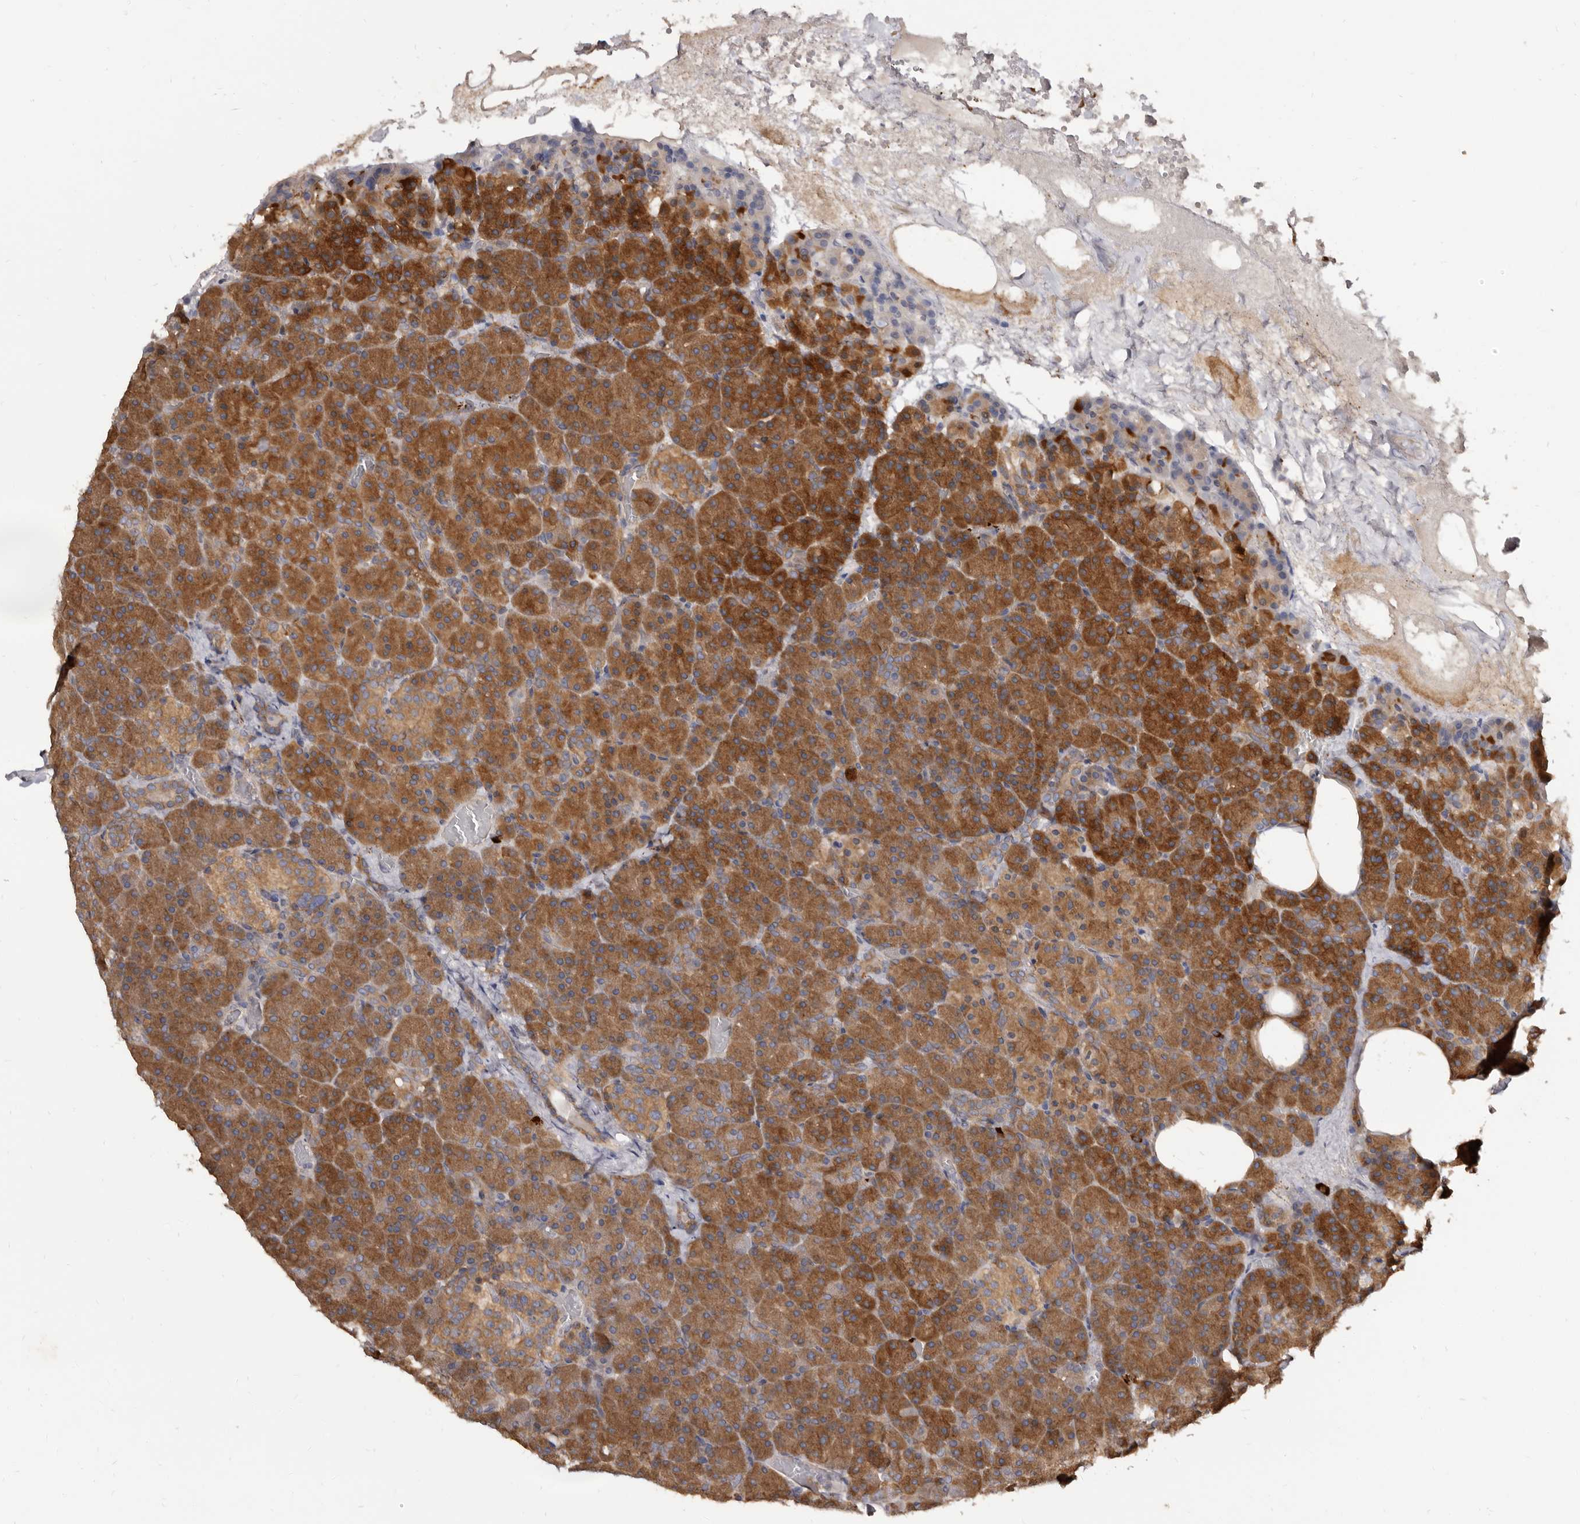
{"staining": {"intensity": "strong", "quantity": ">75%", "location": "cytoplasmic/membranous"}, "tissue": "pancreas", "cell_type": "Exocrine glandular cells", "image_type": "normal", "snomed": [{"axis": "morphology", "description": "Normal tissue, NOS"}, {"axis": "morphology", "description": "Carcinoid, malignant, NOS"}, {"axis": "topography", "description": "Pancreas"}], "caption": "Immunohistochemistry (IHC) (DAB) staining of unremarkable pancreas reveals strong cytoplasmic/membranous protein staining in approximately >75% of exocrine glandular cells.", "gene": "ADAMTS20", "patient": {"sex": "female", "age": 35}}